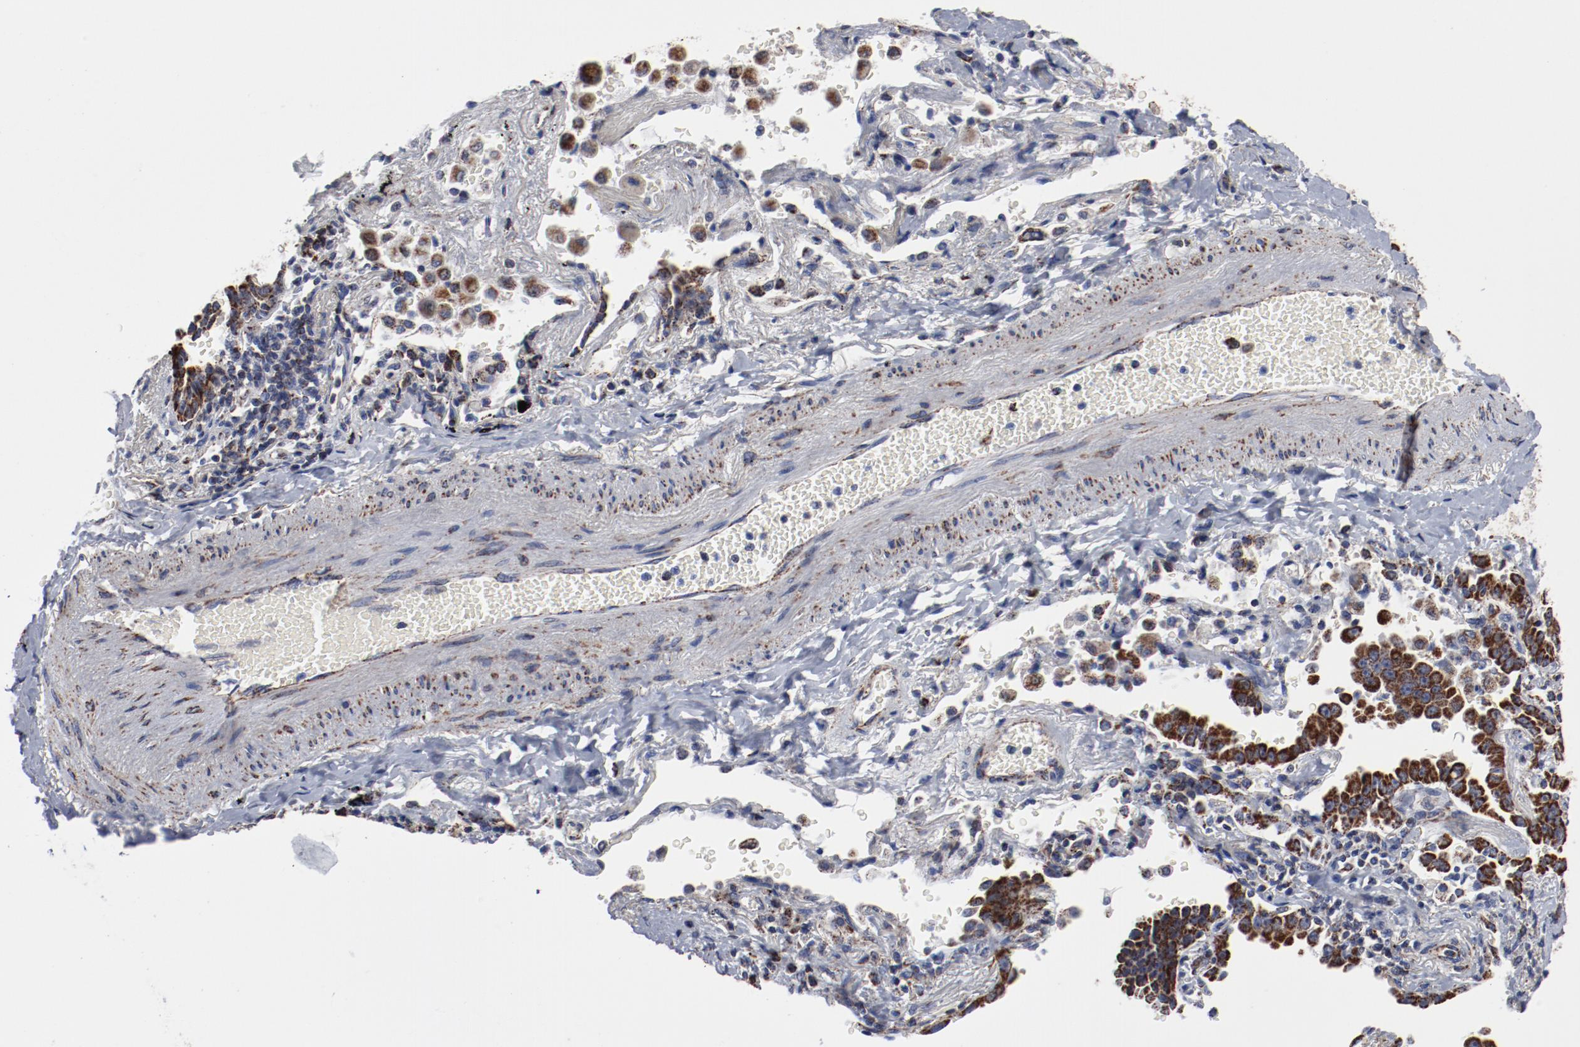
{"staining": {"intensity": "strong", "quantity": ">75%", "location": "cytoplasmic/membranous"}, "tissue": "lung cancer", "cell_type": "Tumor cells", "image_type": "cancer", "snomed": [{"axis": "morphology", "description": "Adenocarcinoma, NOS"}, {"axis": "topography", "description": "Lung"}], "caption": "Approximately >75% of tumor cells in adenocarcinoma (lung) reveal strong cytoplasmic/membranous protein positivity as visualized by brown immunohistochemical staining.", "gene": "NDUFV2", "patient": {"sex": "female", "age": 64}}